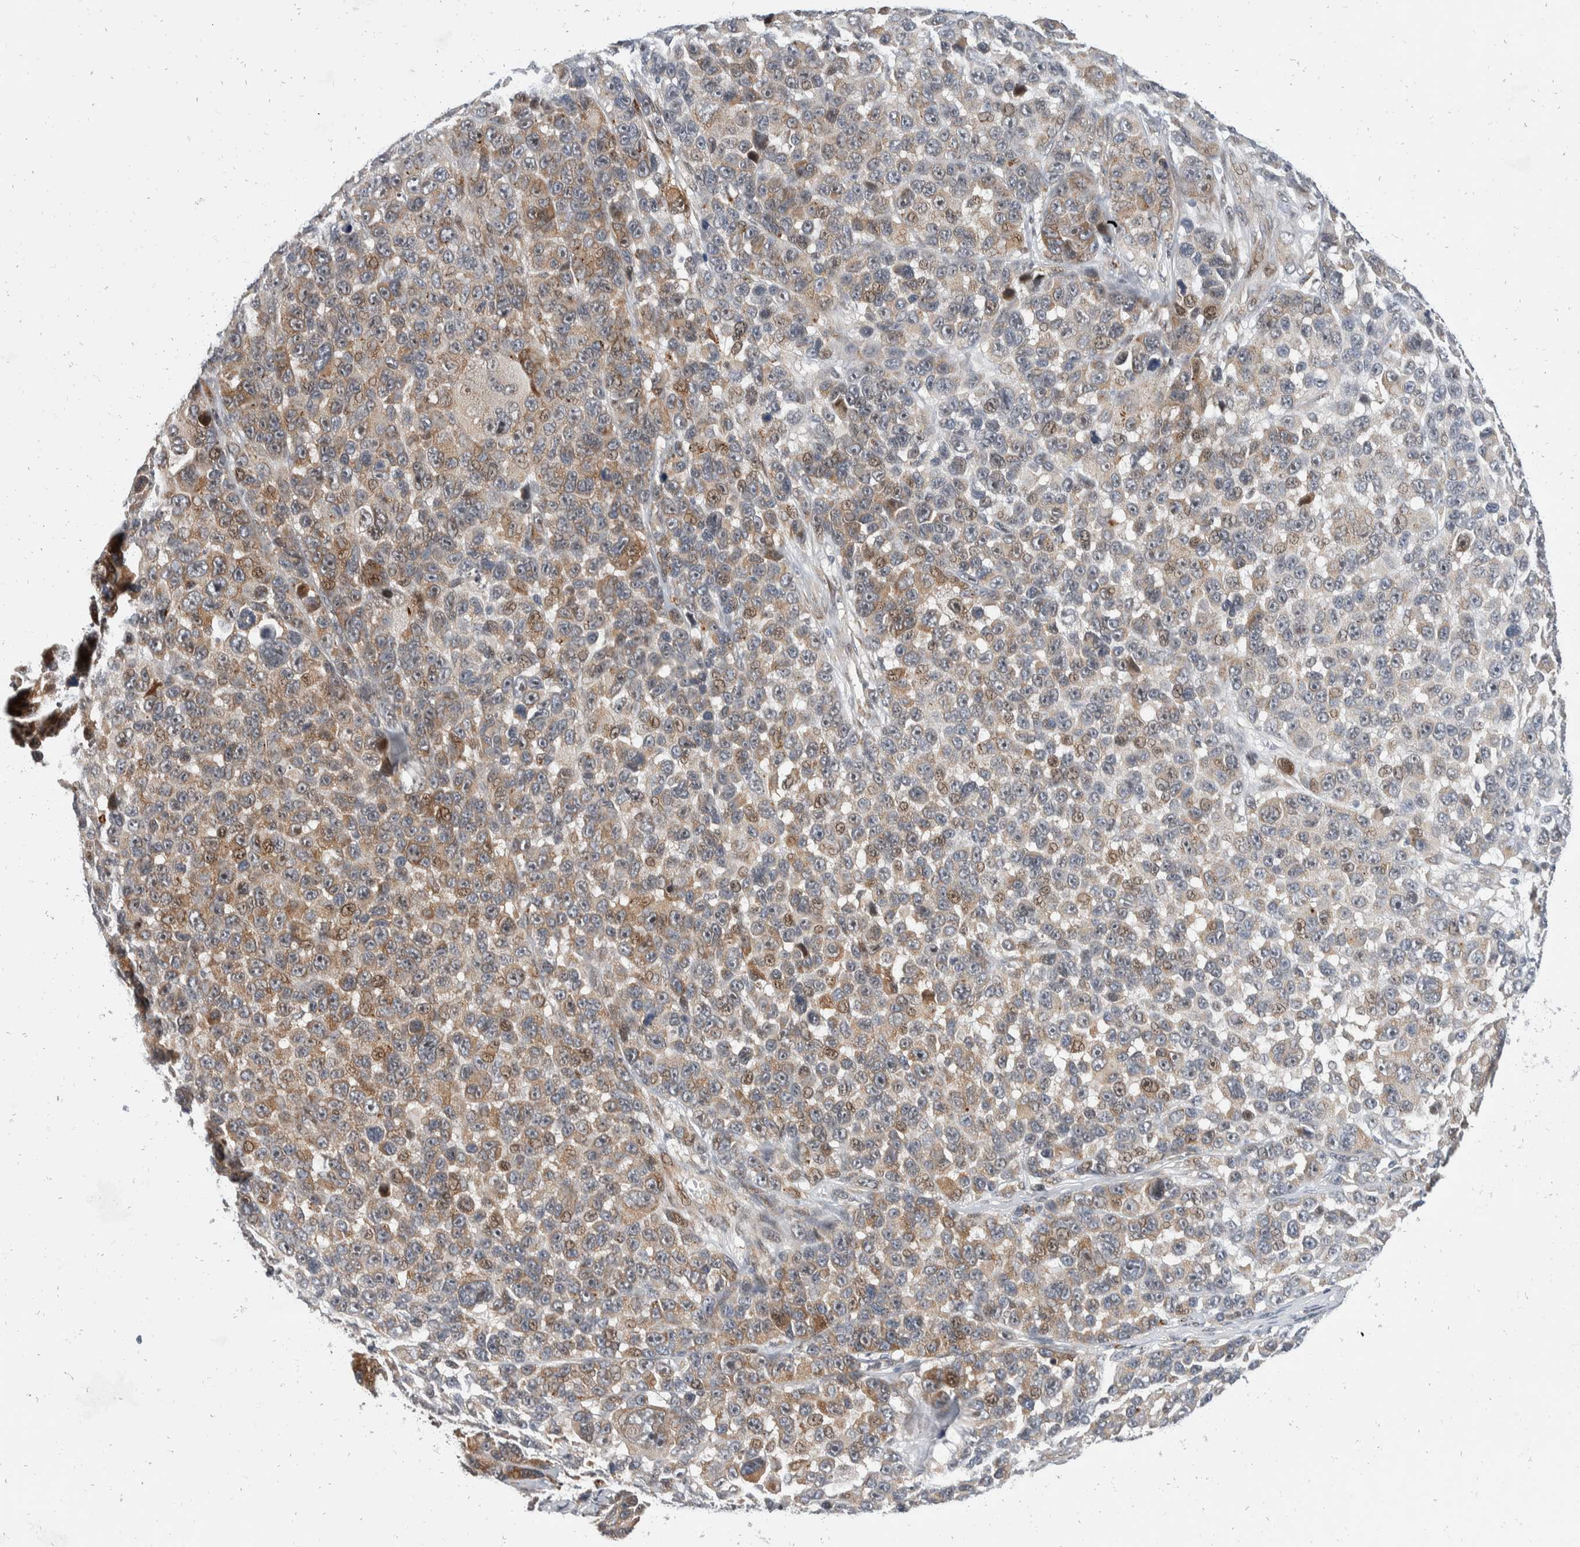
{"staining": {"intensity": "weak", "quantity": "25%-75%", "location": "cytoplasmic/membranous,nuclear"}, "tissue": "melanoma", "cell_type": "Tumor cells", "image_type": "cancer", "snomed": [{"axis": "morphology", "description": "Malignant melanoma, NOS"}, {"axis": "topography", "description": "Skin"}], "caption": "Melanoma was stained to show a protein in brown. There is low levels of weak cytoplasmic/membranous and nuclear expression in about 25%-75% of tumor cells. Nuclei are stained in blue.", "gene": "ZNF703", "patient": {"sex": "male", "age": 53}}